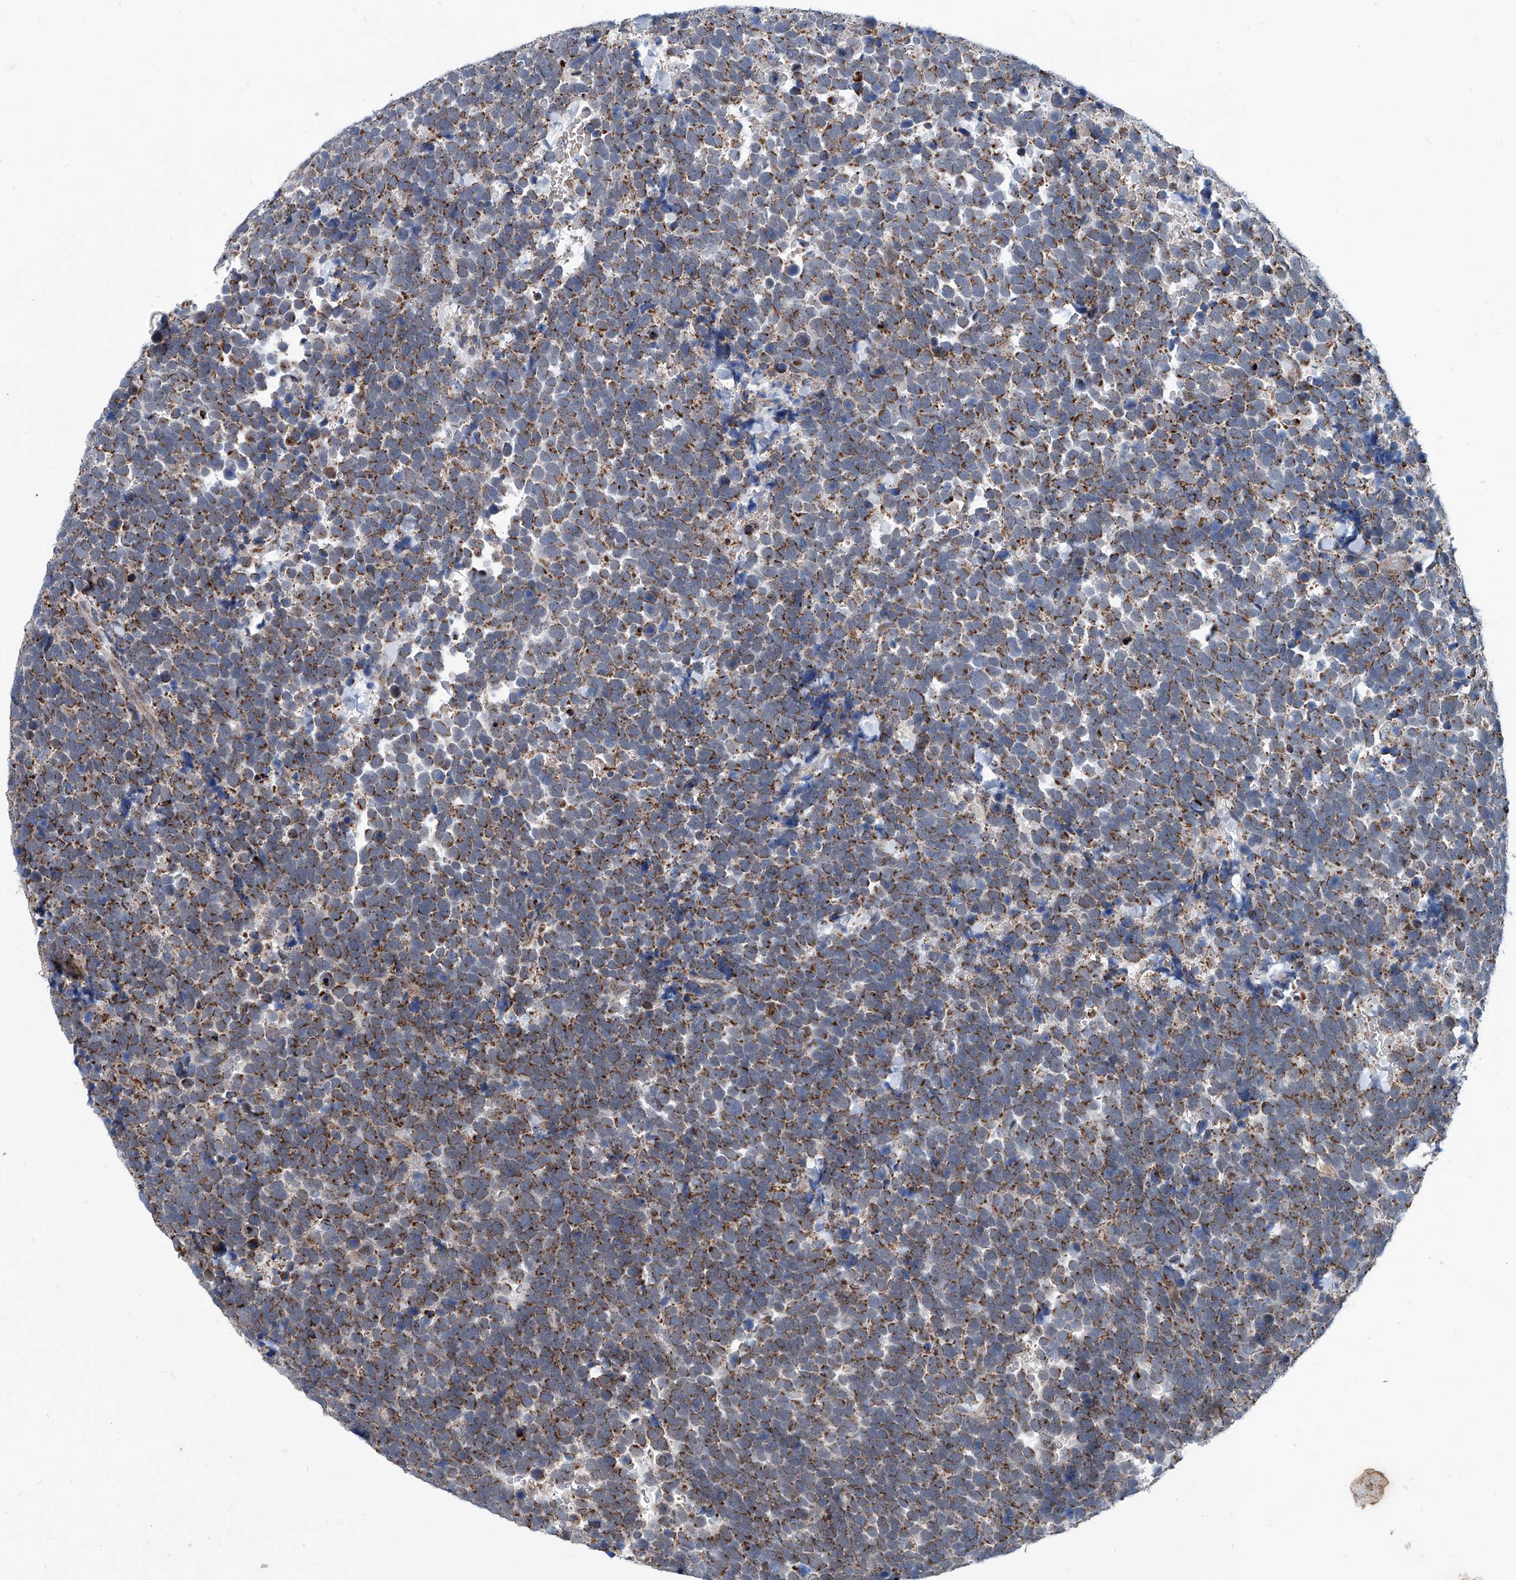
{"staining": {"intensity": "strong", "quantity": ">75%", "location": "cytoplasmic/membranous"}, "tissue": "urothelial cancer", "cell_type": "Tumor cells", "image_type": "cancer", "snomed": [{"axis": "morphology", "description": "Urothelial carcinoma, High grade"}, {"axis": "topography", "description": "Urinary bladder"}], "caption": "Immunohistochemical staining of urothelial cancer demonstrates high levels of strong cytoplasmic/membranous protein positivity in approximately >75% of tumor cells.", "gene": "USP48", "patient": {"sex": "female", "age": 82}}